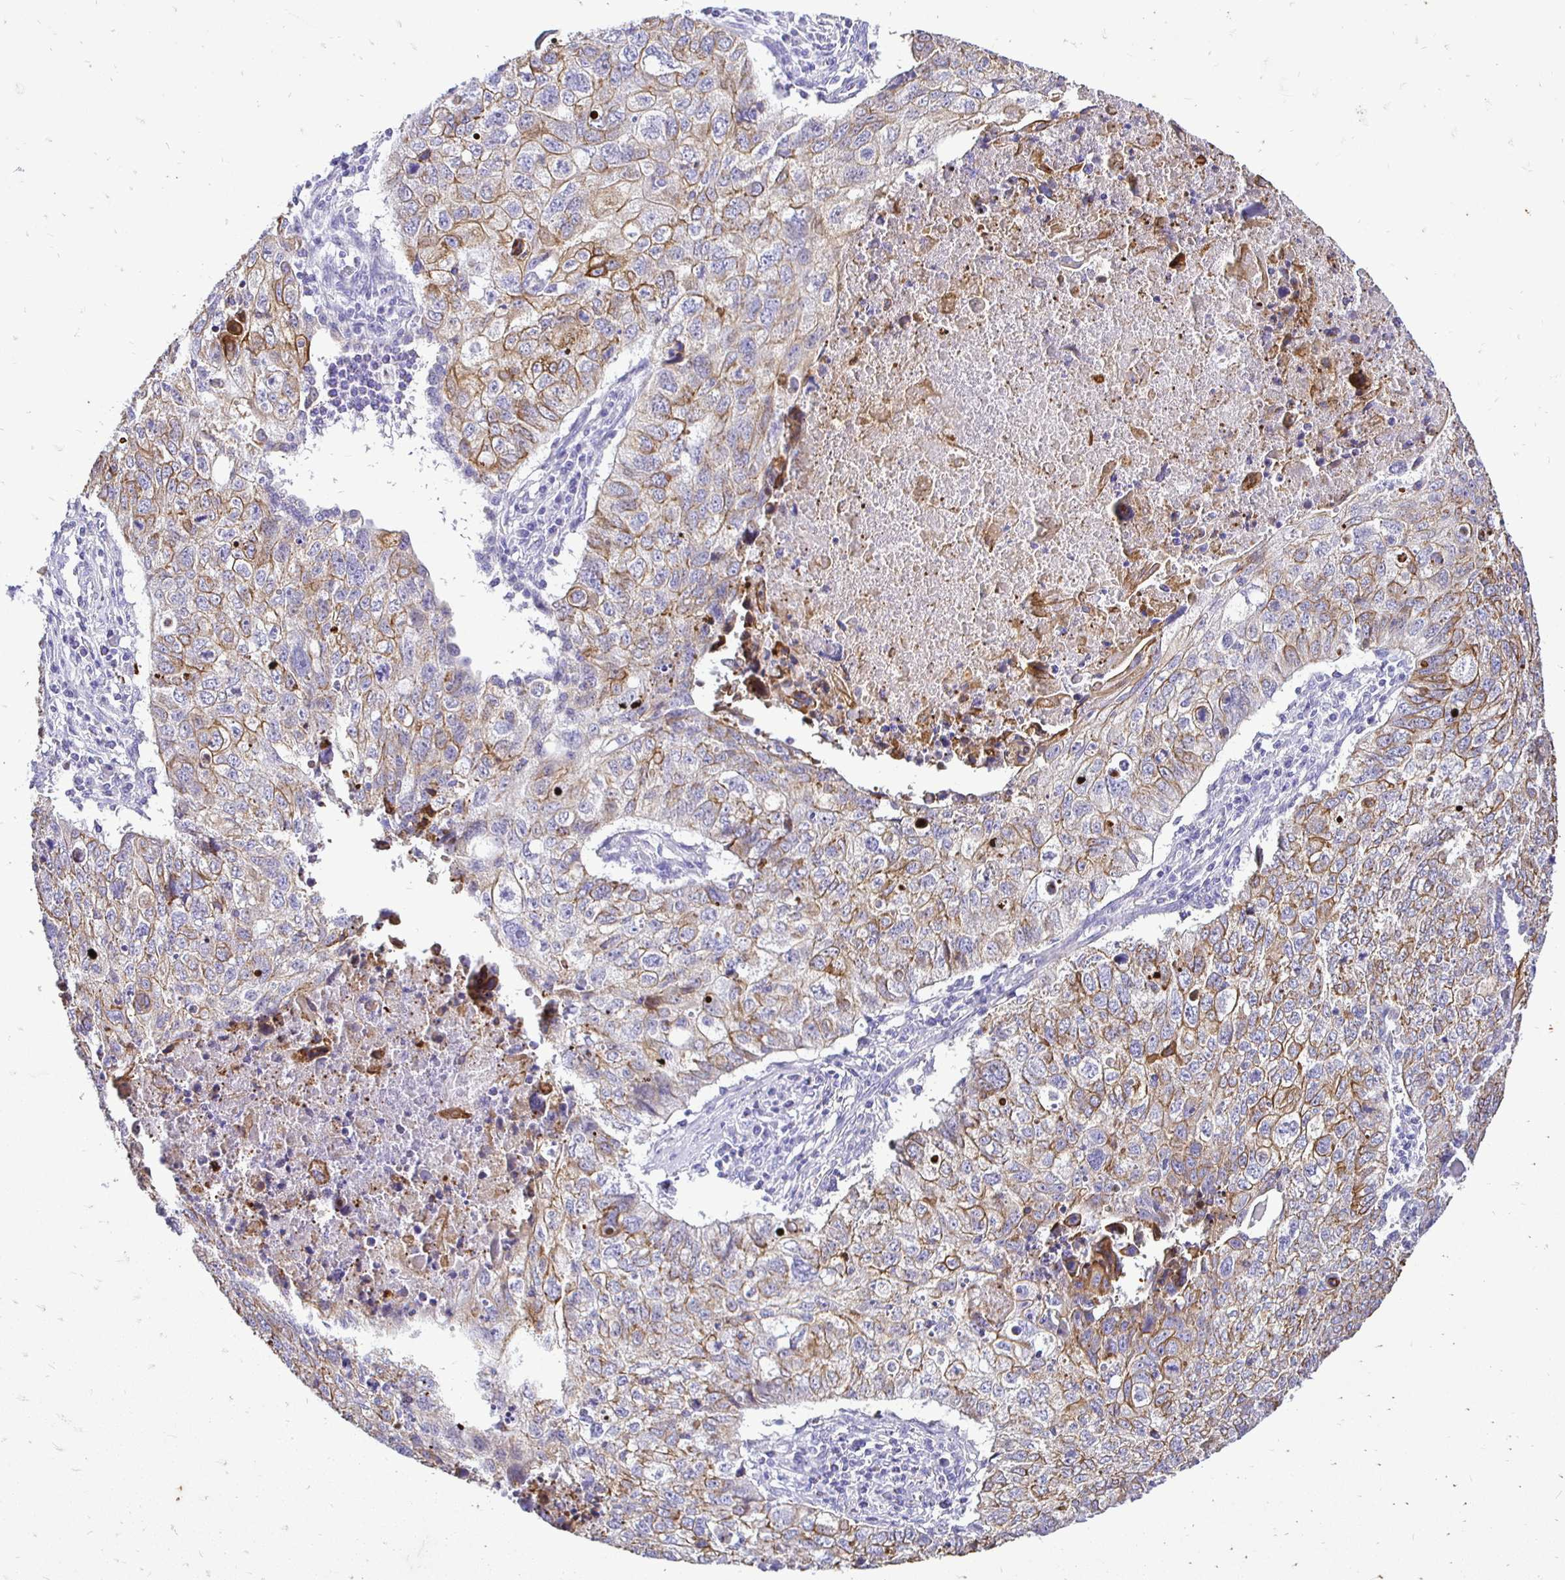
{"staining": {"intensity": "moderate", "quantity": ">75%", "location": "cytoplasmic/membranous"}, "tissue": "lung cancer", "cell_type": "Tumor cells", "image_type": "cancer", "snomed": [{"axis": "morphology", "description": "Normal morphology"}, {"axis": "morphology", "description": "Aneuploidy"}, {"axis": "morphology", "description": "Squamous cell carcinoma, NOS"}, {"axis": "topography", "description": "Lymph node"}, {"axis": "topography", "description": "Lung"}], "caption": "Immunohistochemical staining of aneuploidy (lung) displays moderate cytoplasmic/membranous protein expression in approximately >75% of tumor cells.", "gene": "TAF1D", "patient": {"sex": "female", "age": 76}}